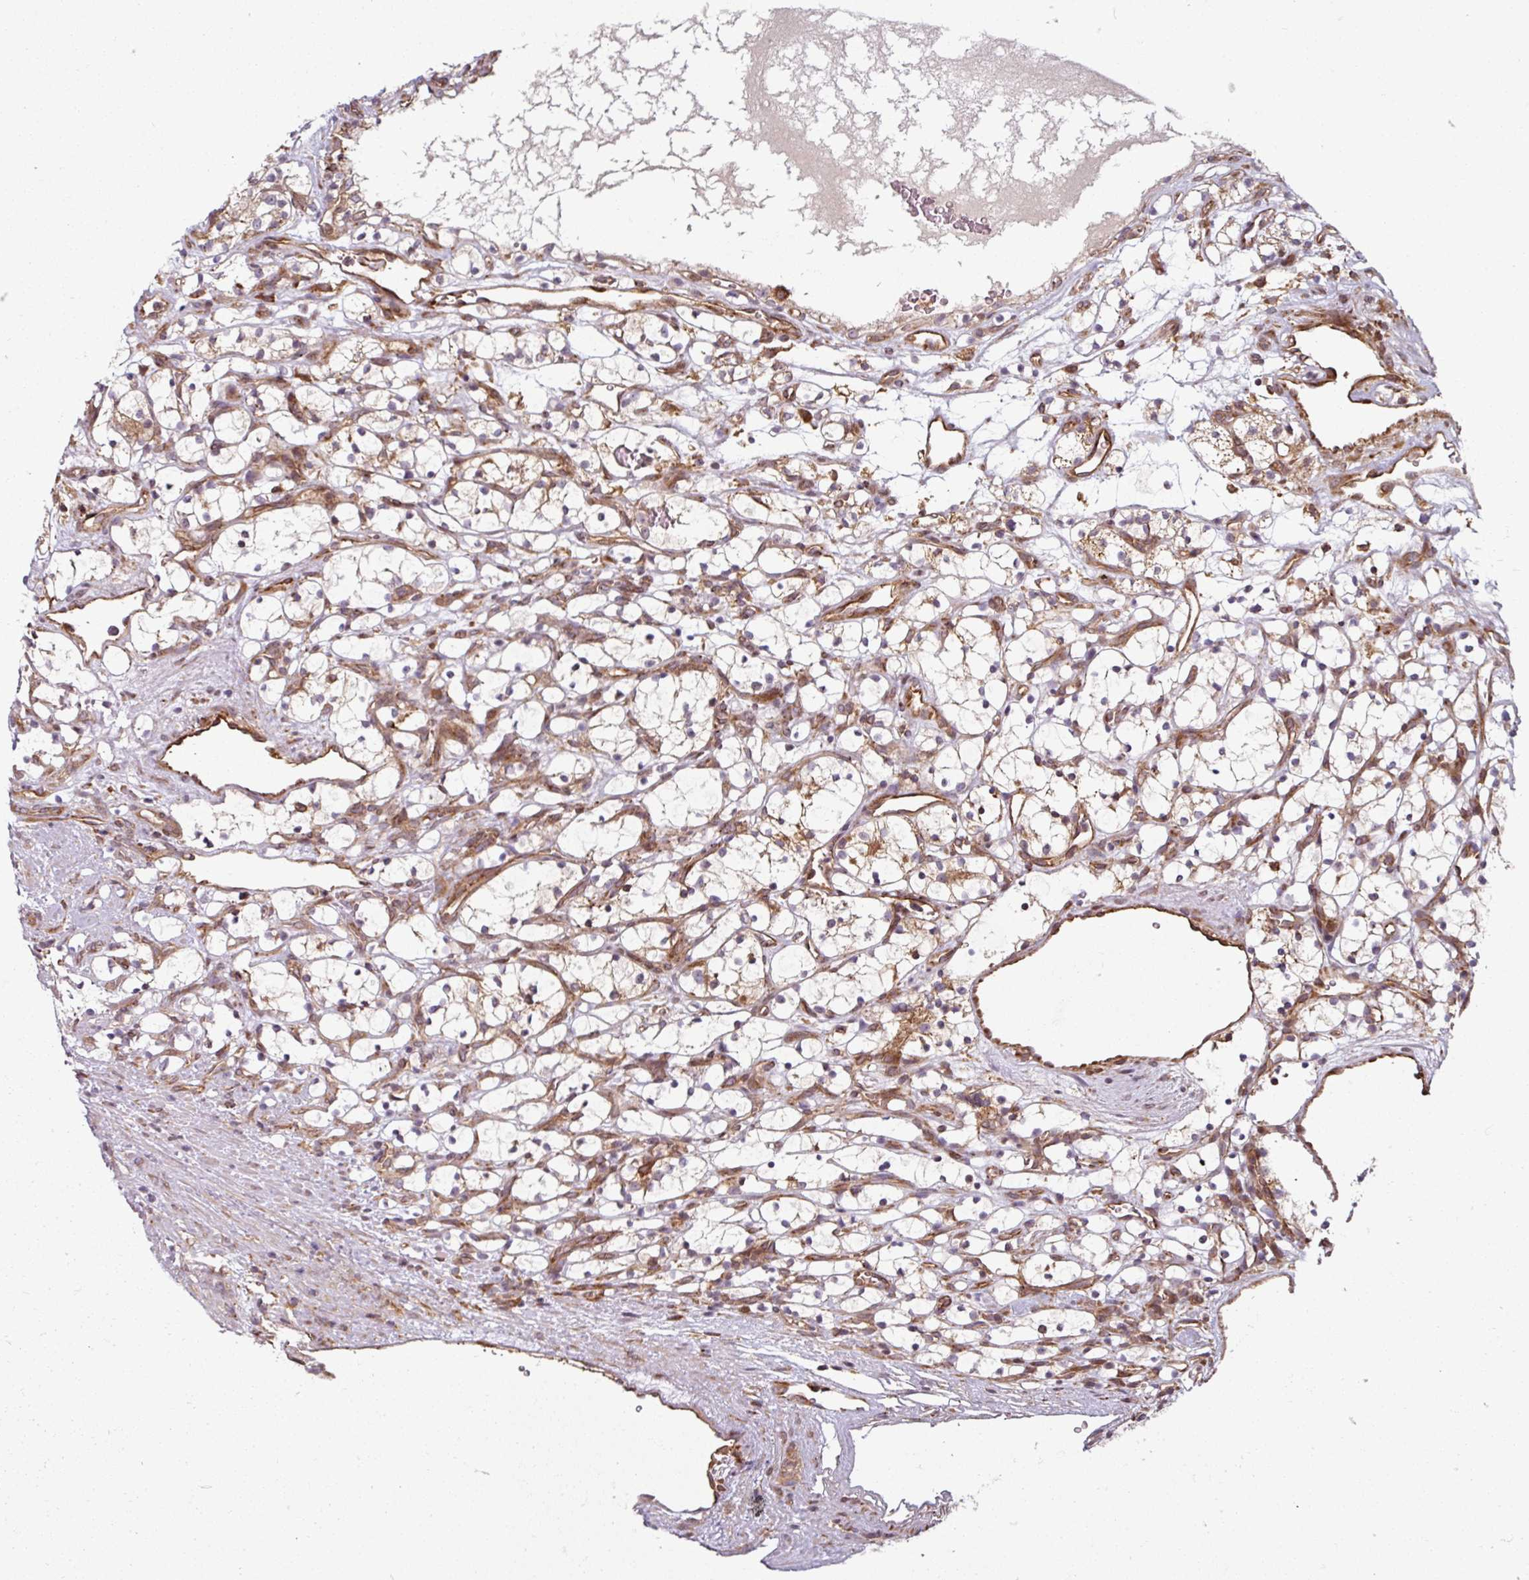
{"staining": {"intensity": "weak", "quantity": ">75%", "location": "cytoplasmic/membranous"}, "tissue": "renal cancer", "cell_type": "Tumor cells", "image_type": "cancer", "snomed": [{"axis": "morphology", "description": "Adenocarcinoma, NOS"}, {"axis": "topography", "description": "Kidney"}], "caption": "Immunohistochemistry (IHC) of renal cancer (adenocarcinoma) exhibits low levels of weak cytoplasmic/membranous staining in approximately >75% of tumor cells.", "gene": "RAB5A", "patient": {"sex": "female", "age": 69}}